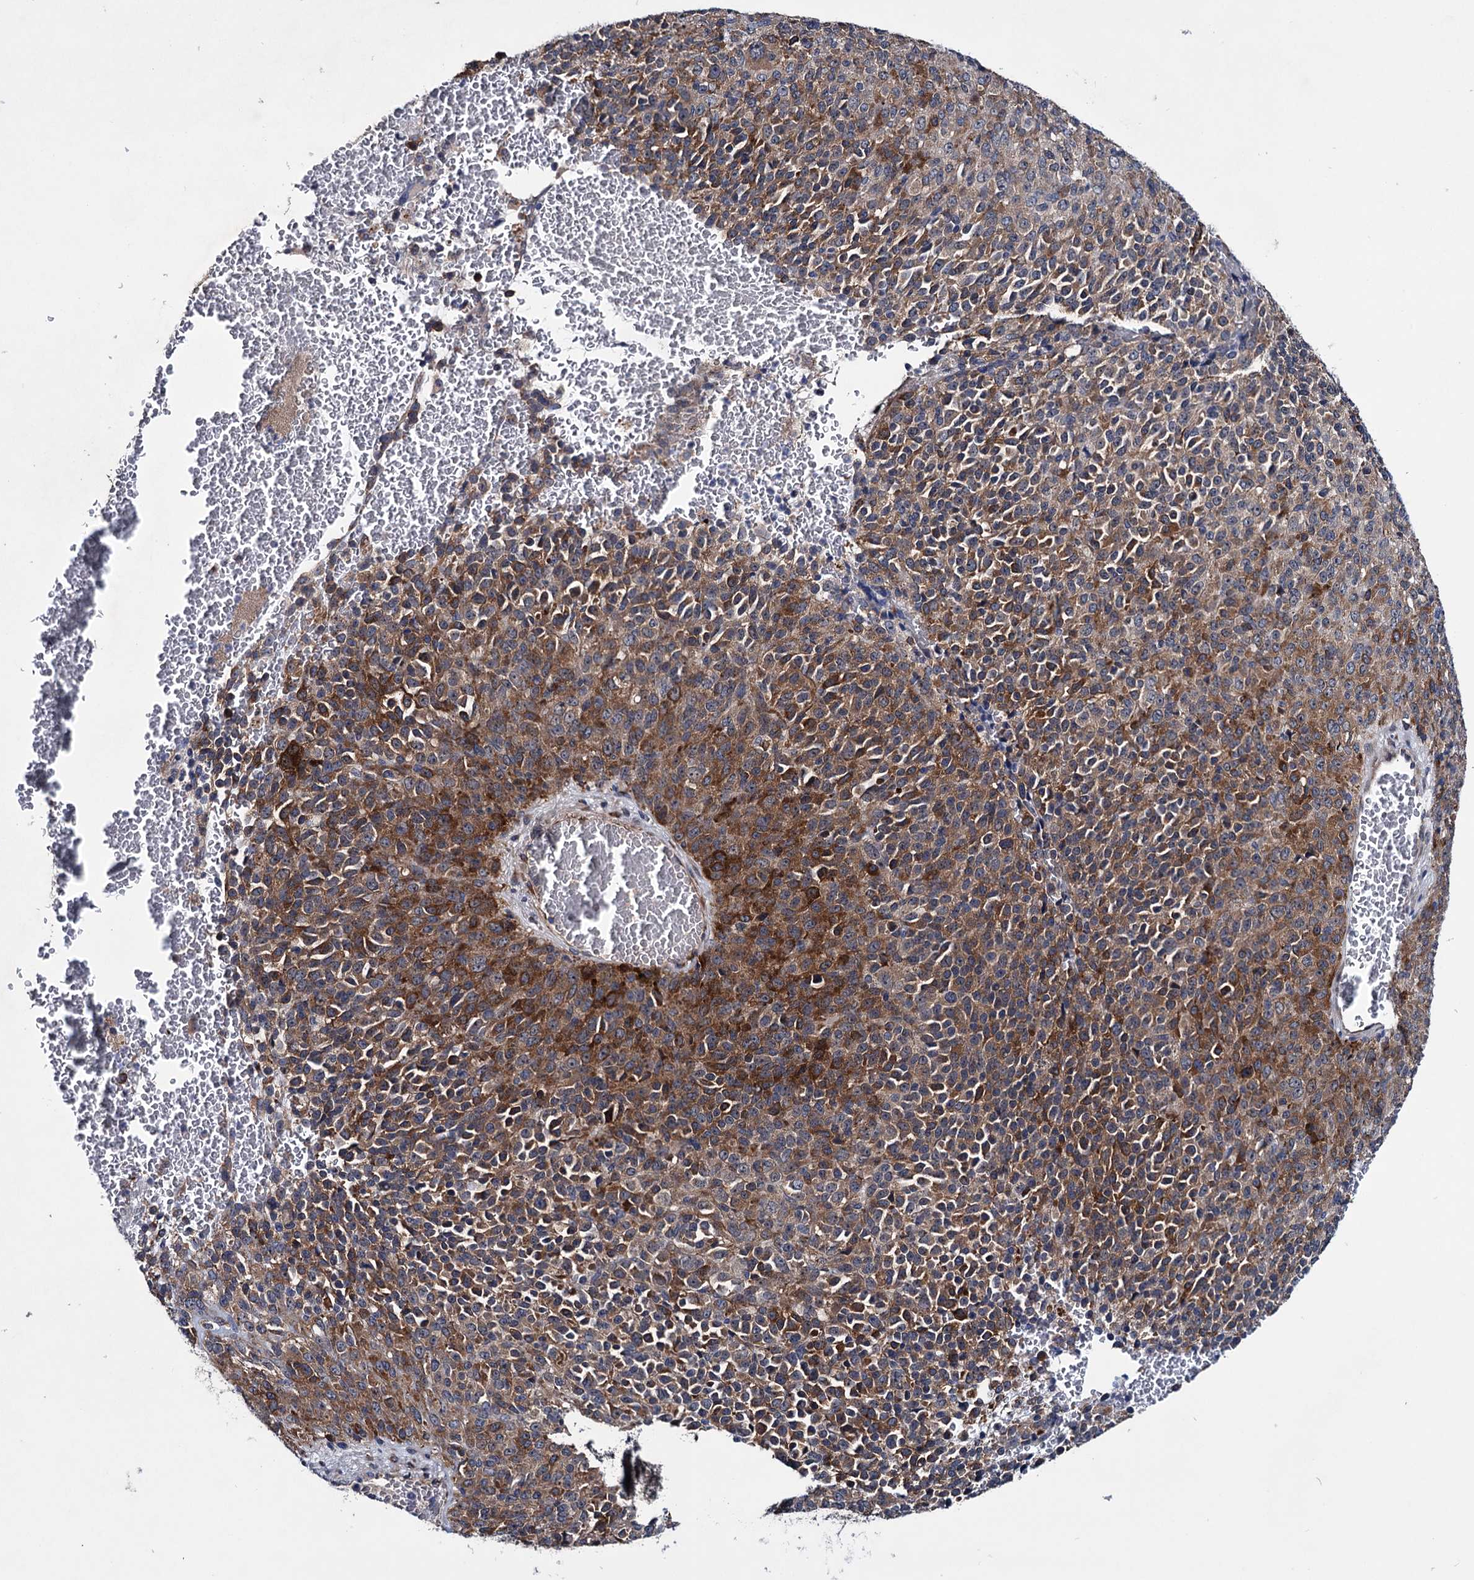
{"staining": {"intensity": "moderate", "quantity": ">75%", "location": "cytoplasmic/membranous"}, "tissue": "melanoma", "cell_type": "Tumor cells", "image_type": "cancer", "snomed": [{"axis": "morphology", "description": "Malignant melanoma, Metastatic site"}, {"axis": "topography", "description": "Brain"}], "caption": "There is medium levels of moderate cytoplasmic/membranous expression in tumor cells of malignant melanoma (metastatic site), as demonstrated by immunohistochemical staining (brown color).", "gene": "EYA4", "patient": {"sex": "female", "age": 56}}